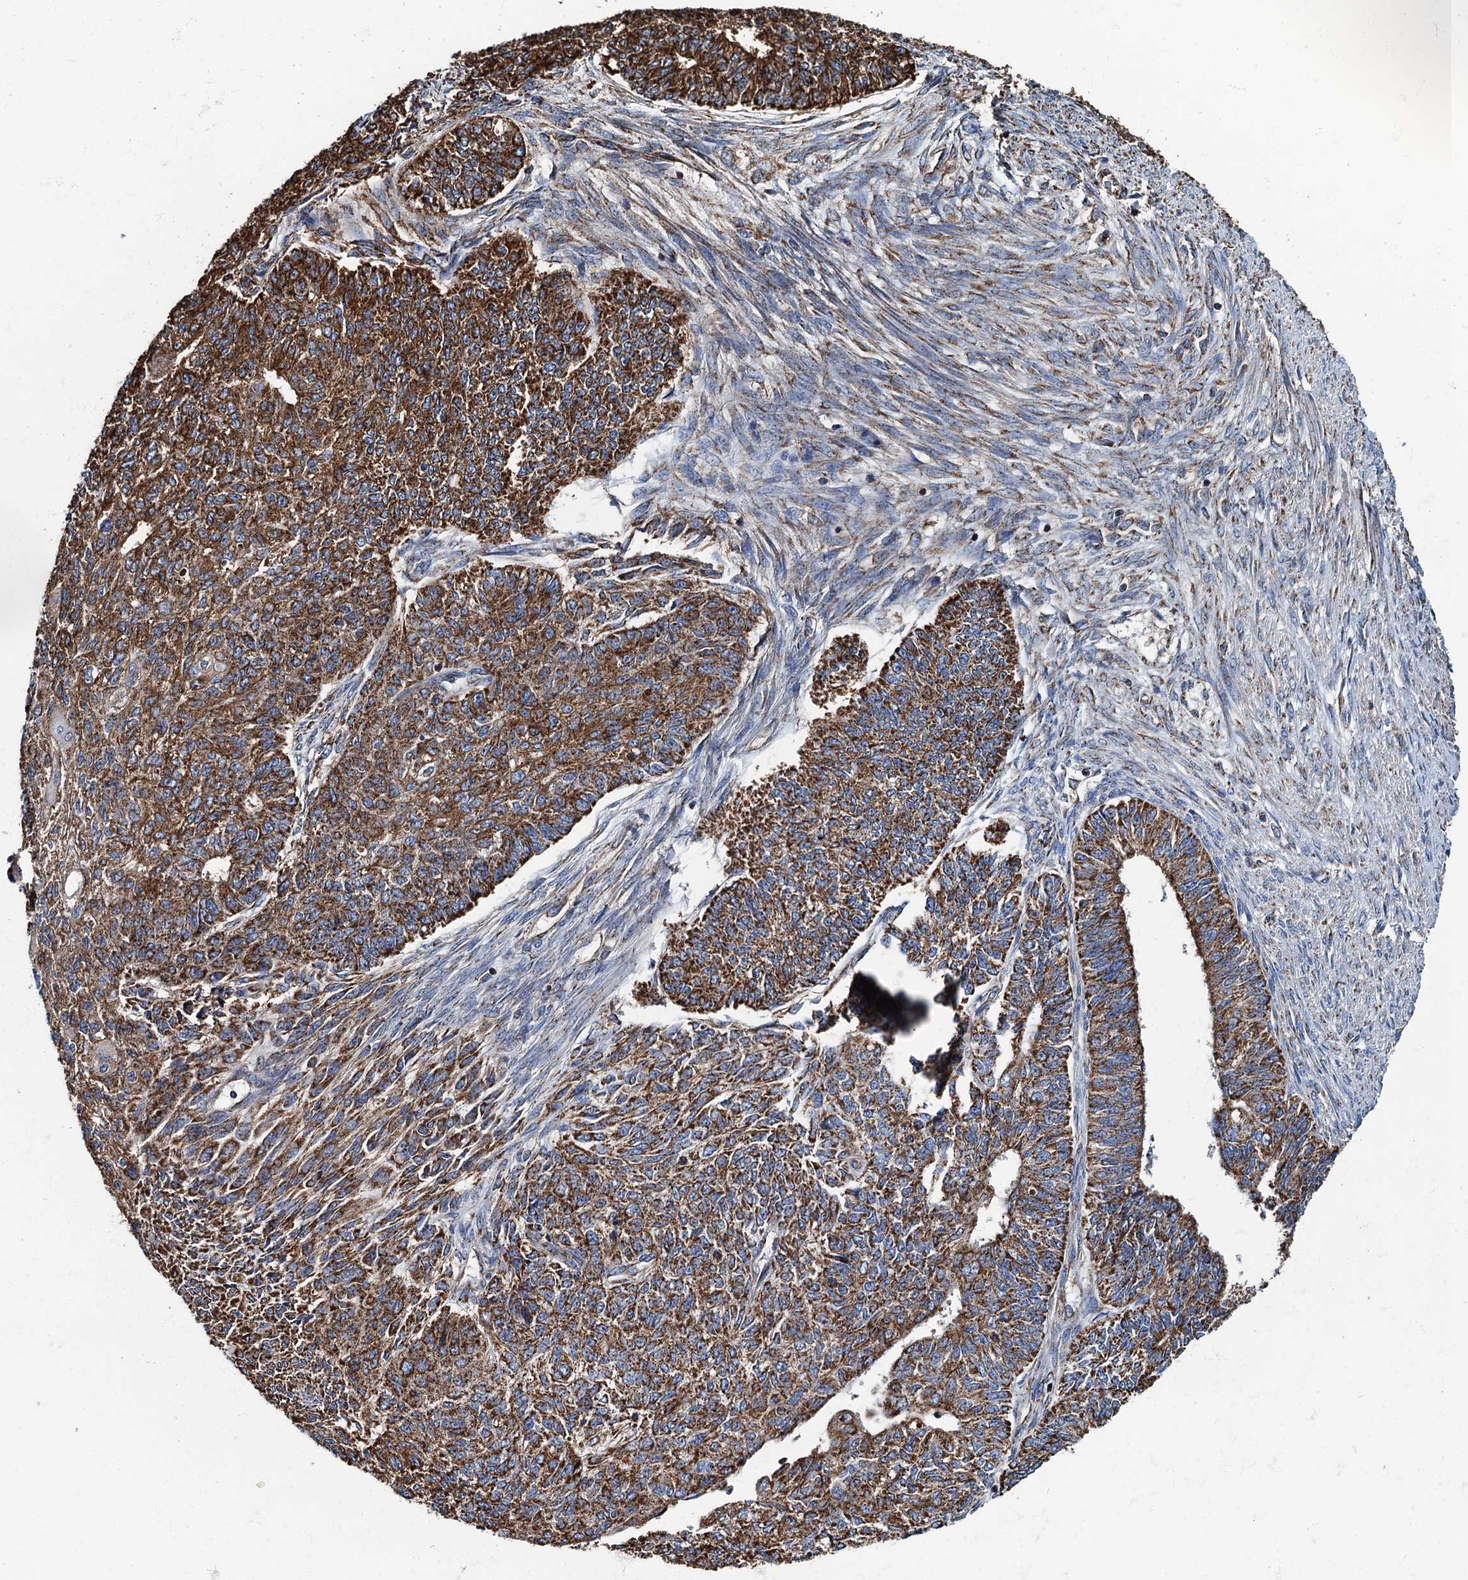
{"staining": {"intensity": "strong", "quantity": ">75%", "location": "cytoplasmic/membranous"}, "tissue": "endometrial cancer", "cell_type": "Tumor cells", "image_type": "cancer", "snomed": [{"axis": "morphology", "description": "Adenocarcinoma, NOS"}, {"axis": "topography", "description": "Endometrium"}], "caption": "The image shows staining of endometrial cancer (adenocarcinoma), revealing strong cytoplasmic/membranous protein positivity (brown color) within tumor cells.", "gene": "AAGAB", "patient": {"sex": "female", "age": 32}}